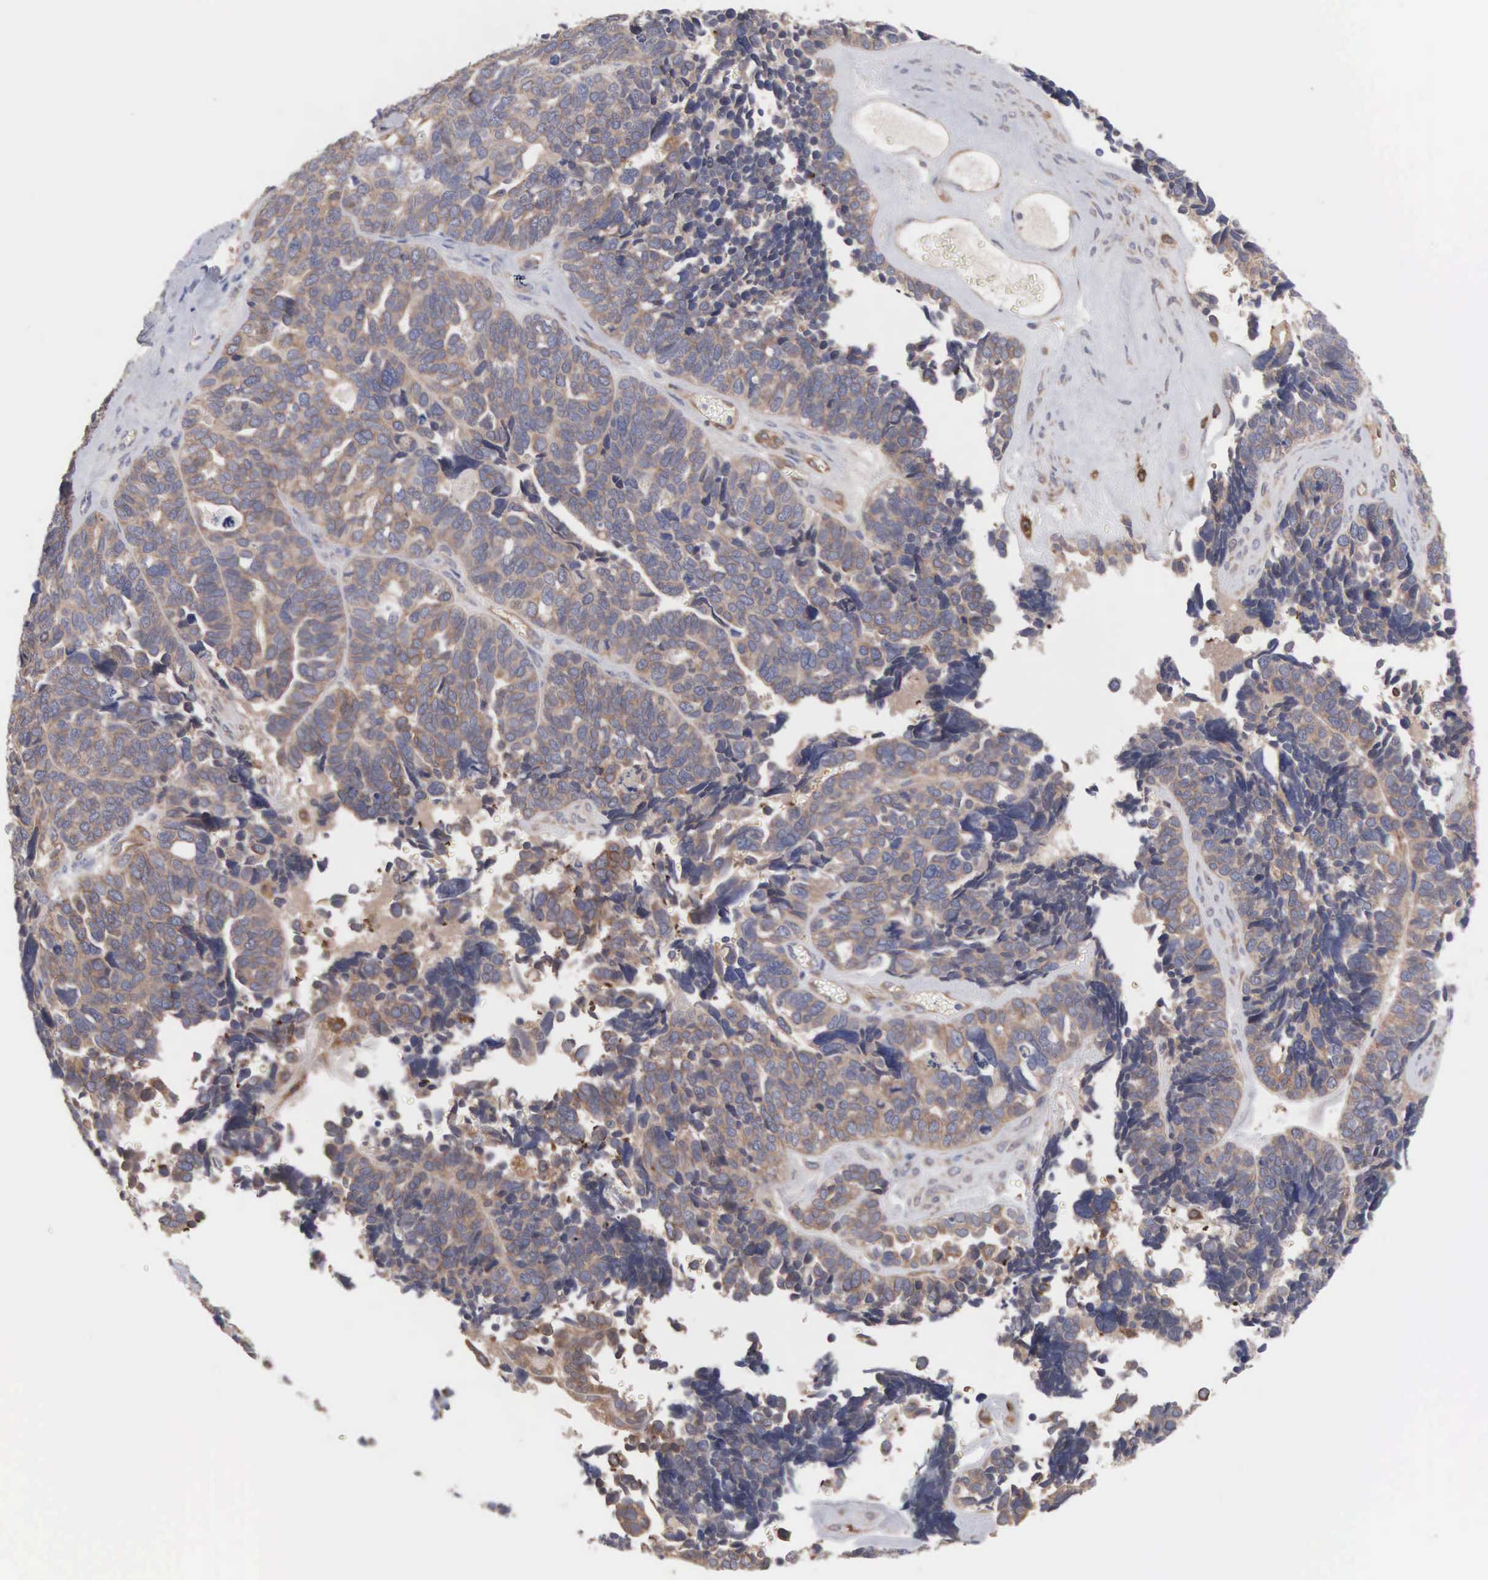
{"staining": {"intensity": "moderate", "quantity": ">75%", "location": "cytoplasmic/membranous"}, "tissue": "ovarian cancer", "cell_type": "Tumor cells", "image_type": "cancer", "snomed": [{"axis": "morphology", "description": "Cystadenocarcinoma, serous, NOS"}, {"axis": "topography", "description": "Ovary"}], "caption": "Serous cystadenocarcinoma (ovarian) stained for a protein (brown) shows moderate cytoplasmic/membranous positive expression in about >75% of tumor cells.", "gene": "INF2", "patient": {"sex": "female", "age": 77}}